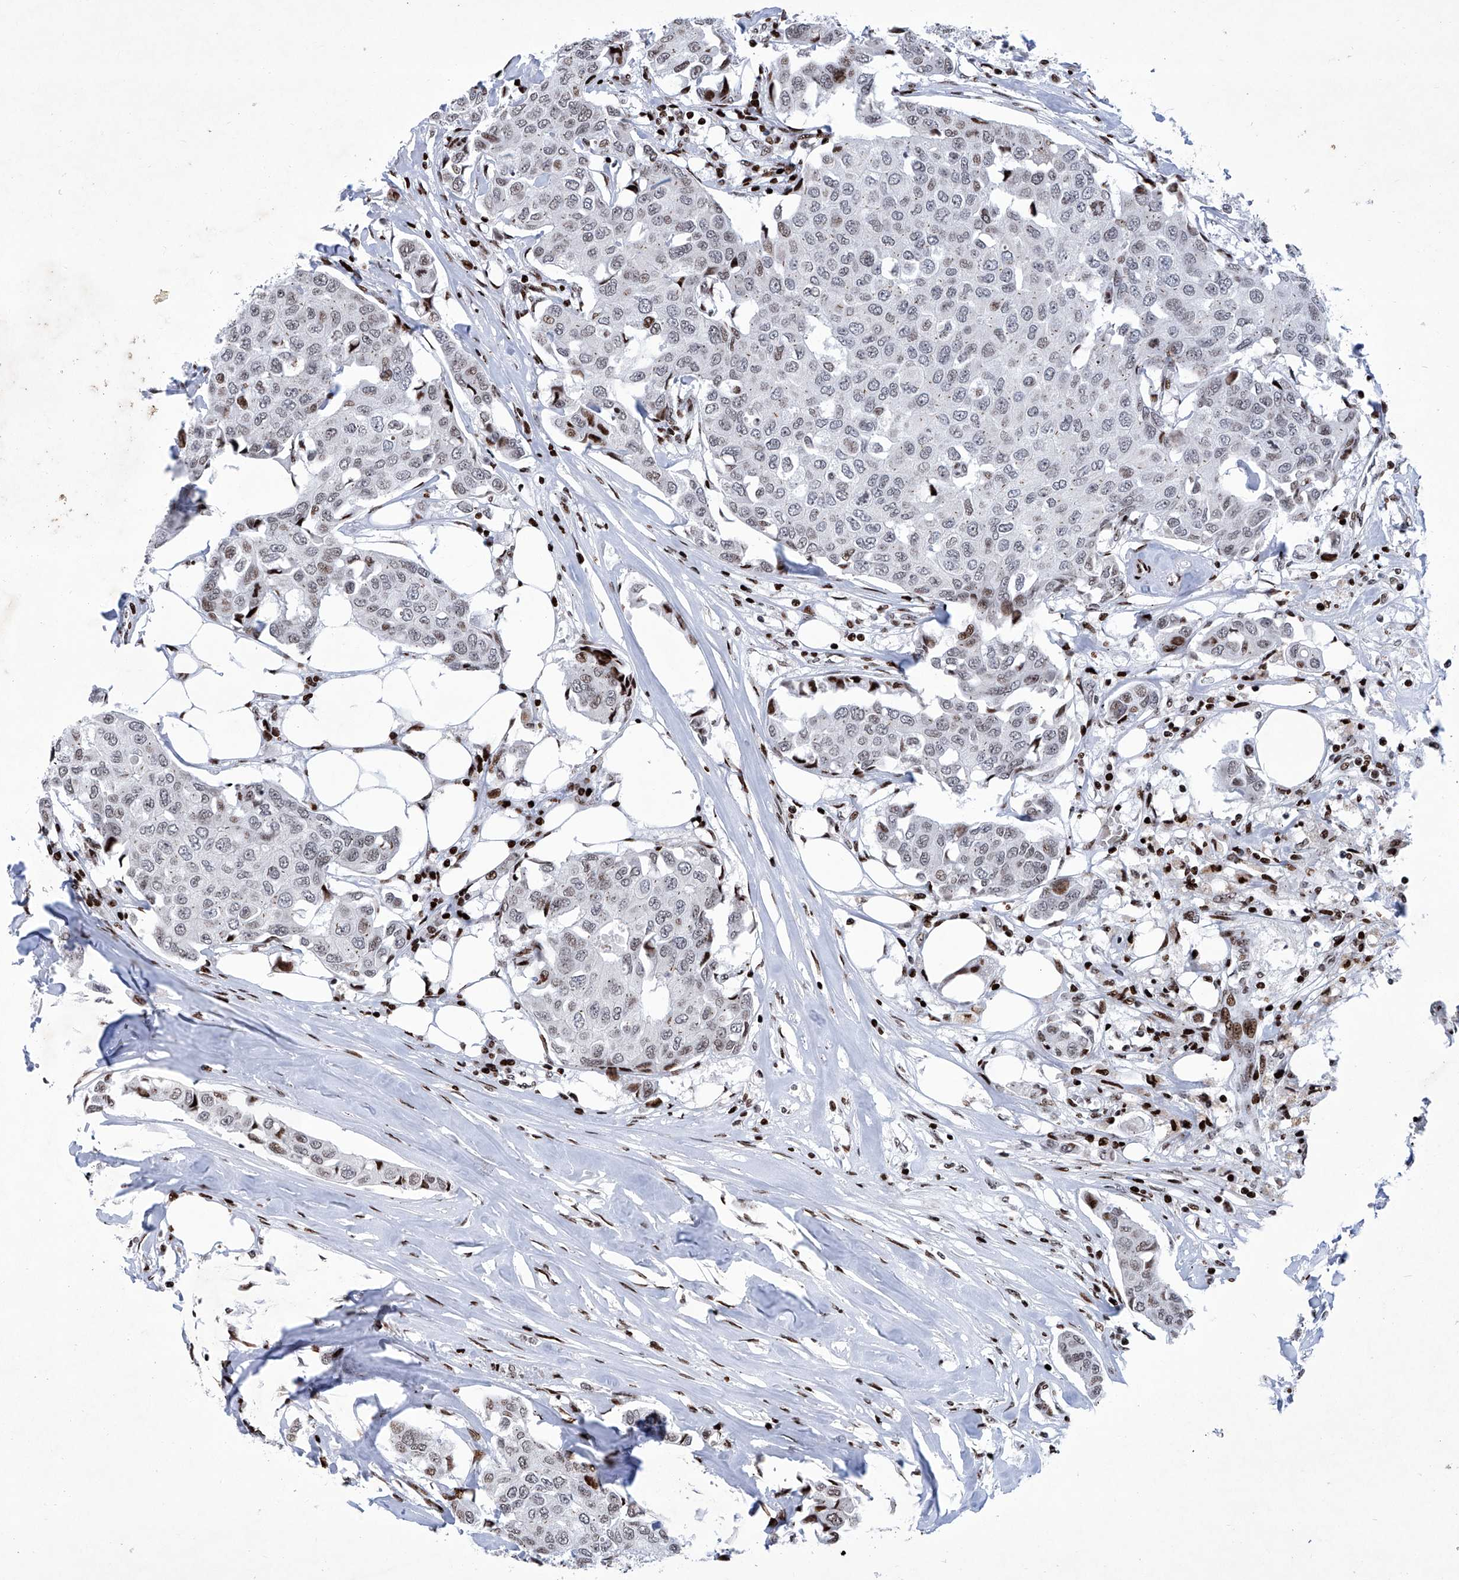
{"staining": {"intensity": "moderate", "quantity": "<25%", "location": "nuclear"}, "tissue": "breast cancer", "cell_type": "Tumor cells", "image_type": "cancer", "snomed": [{"axis": "morphology", "description": "Duct carcinoma"}, {"axis": "topography", "description": "Breast"}], "caption": "A micrograph of human breast intraductal carcinoma stained for a protein reveals moderate nuclear brown staining in tumor cells.", "gene": "HEY2", "patient": {"sex": "female", "age": 80}}